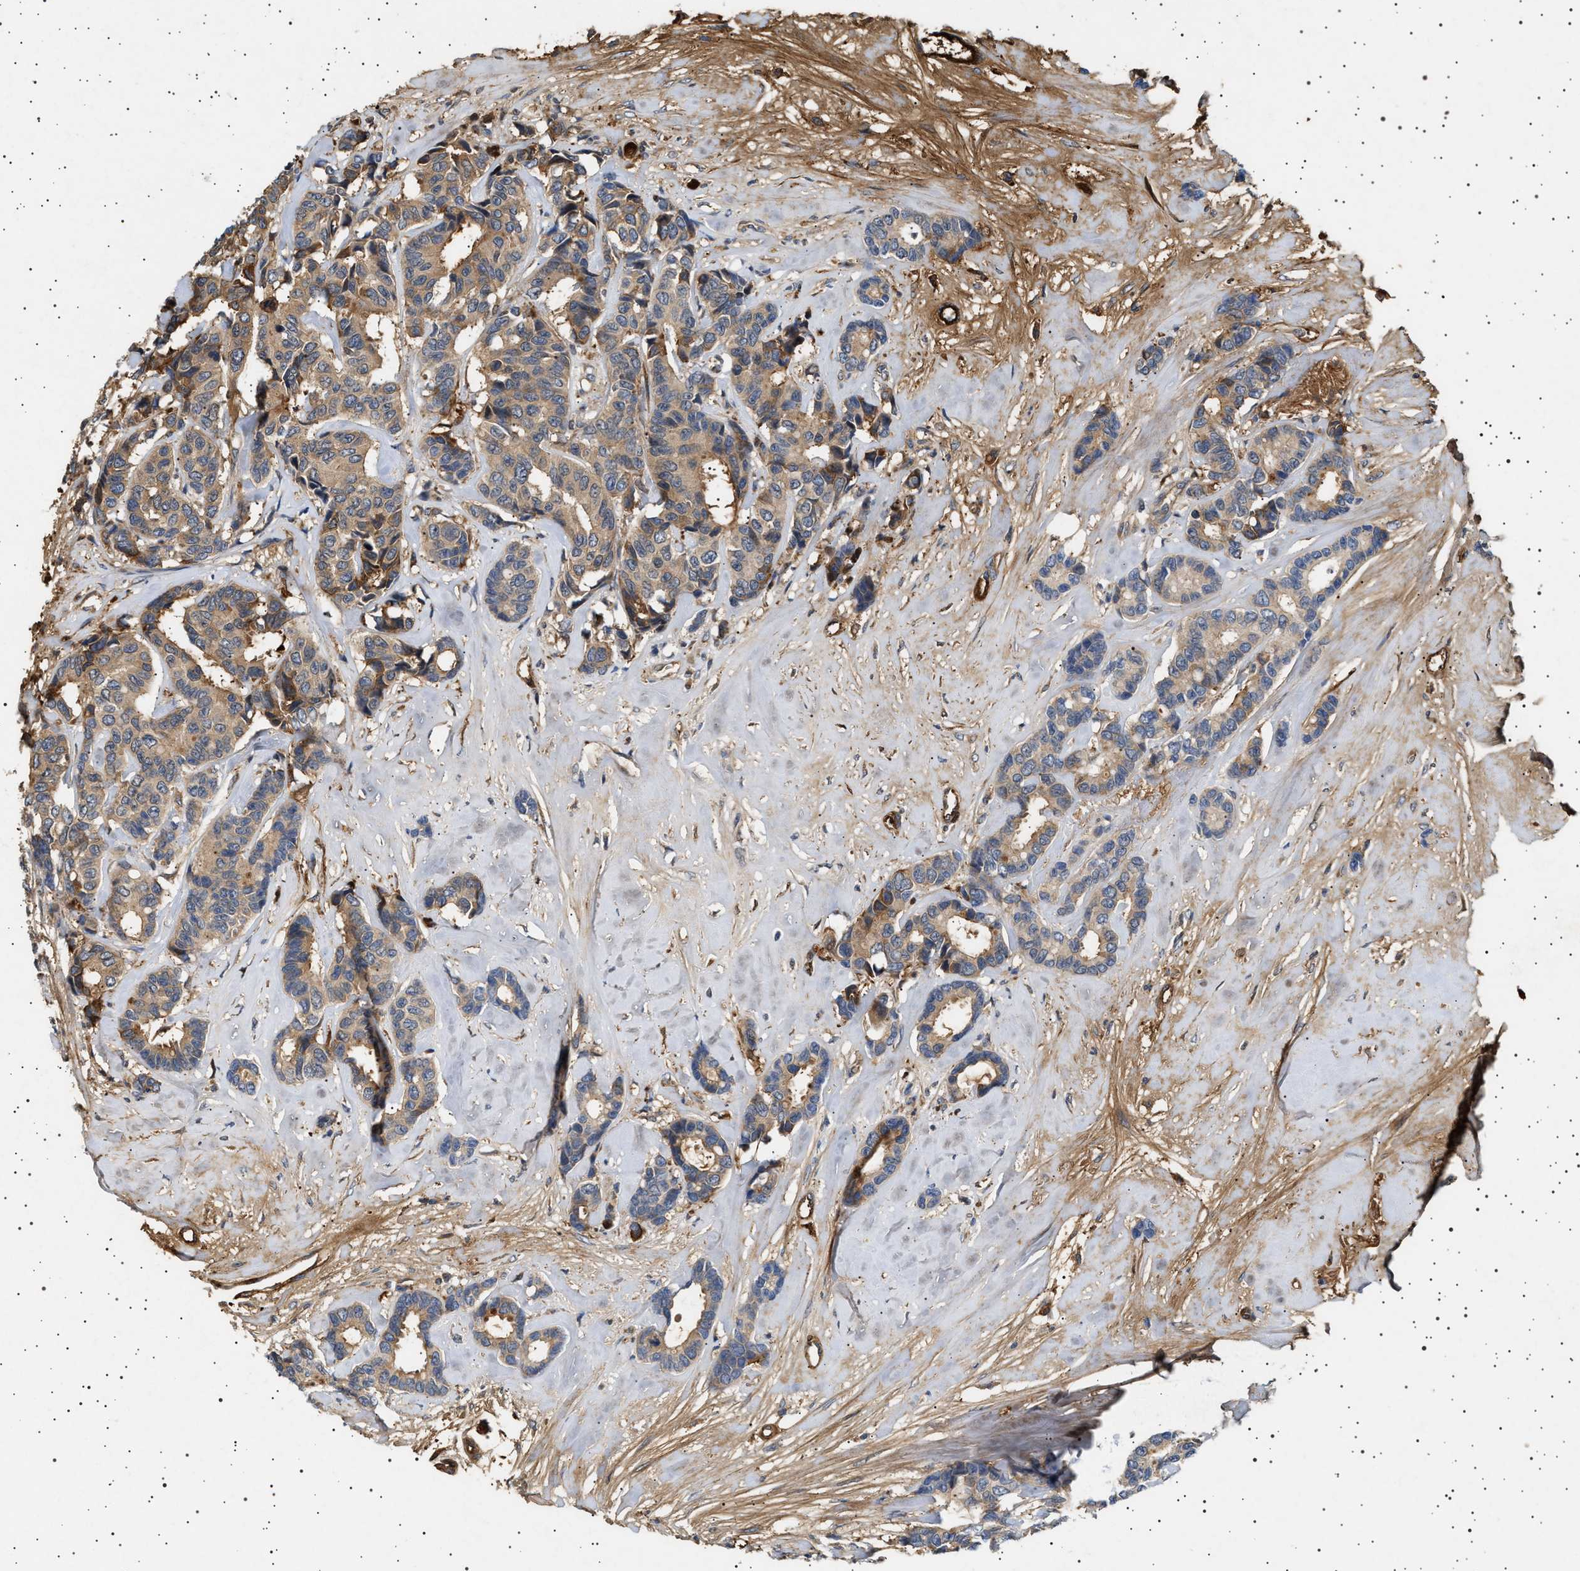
{"staining": {"intensity": "weak", "quantity": ">75%", "location": "cytoplasmic/membranous"}, "tissue": "breast cancer", "cell_type": "Tumor cells", "image_type": "cancer", "snomed": [{"axis": "morphology", "description": "Duct carcinoma"}, {"axis": "topography", "description": "Breast"}], "caption": "Human breast intraductal carcinoma stained with a protein marker shows weak staining in tumor cells.", "gene": "FICD", "patient": {"sex": "female", "age": 87}}